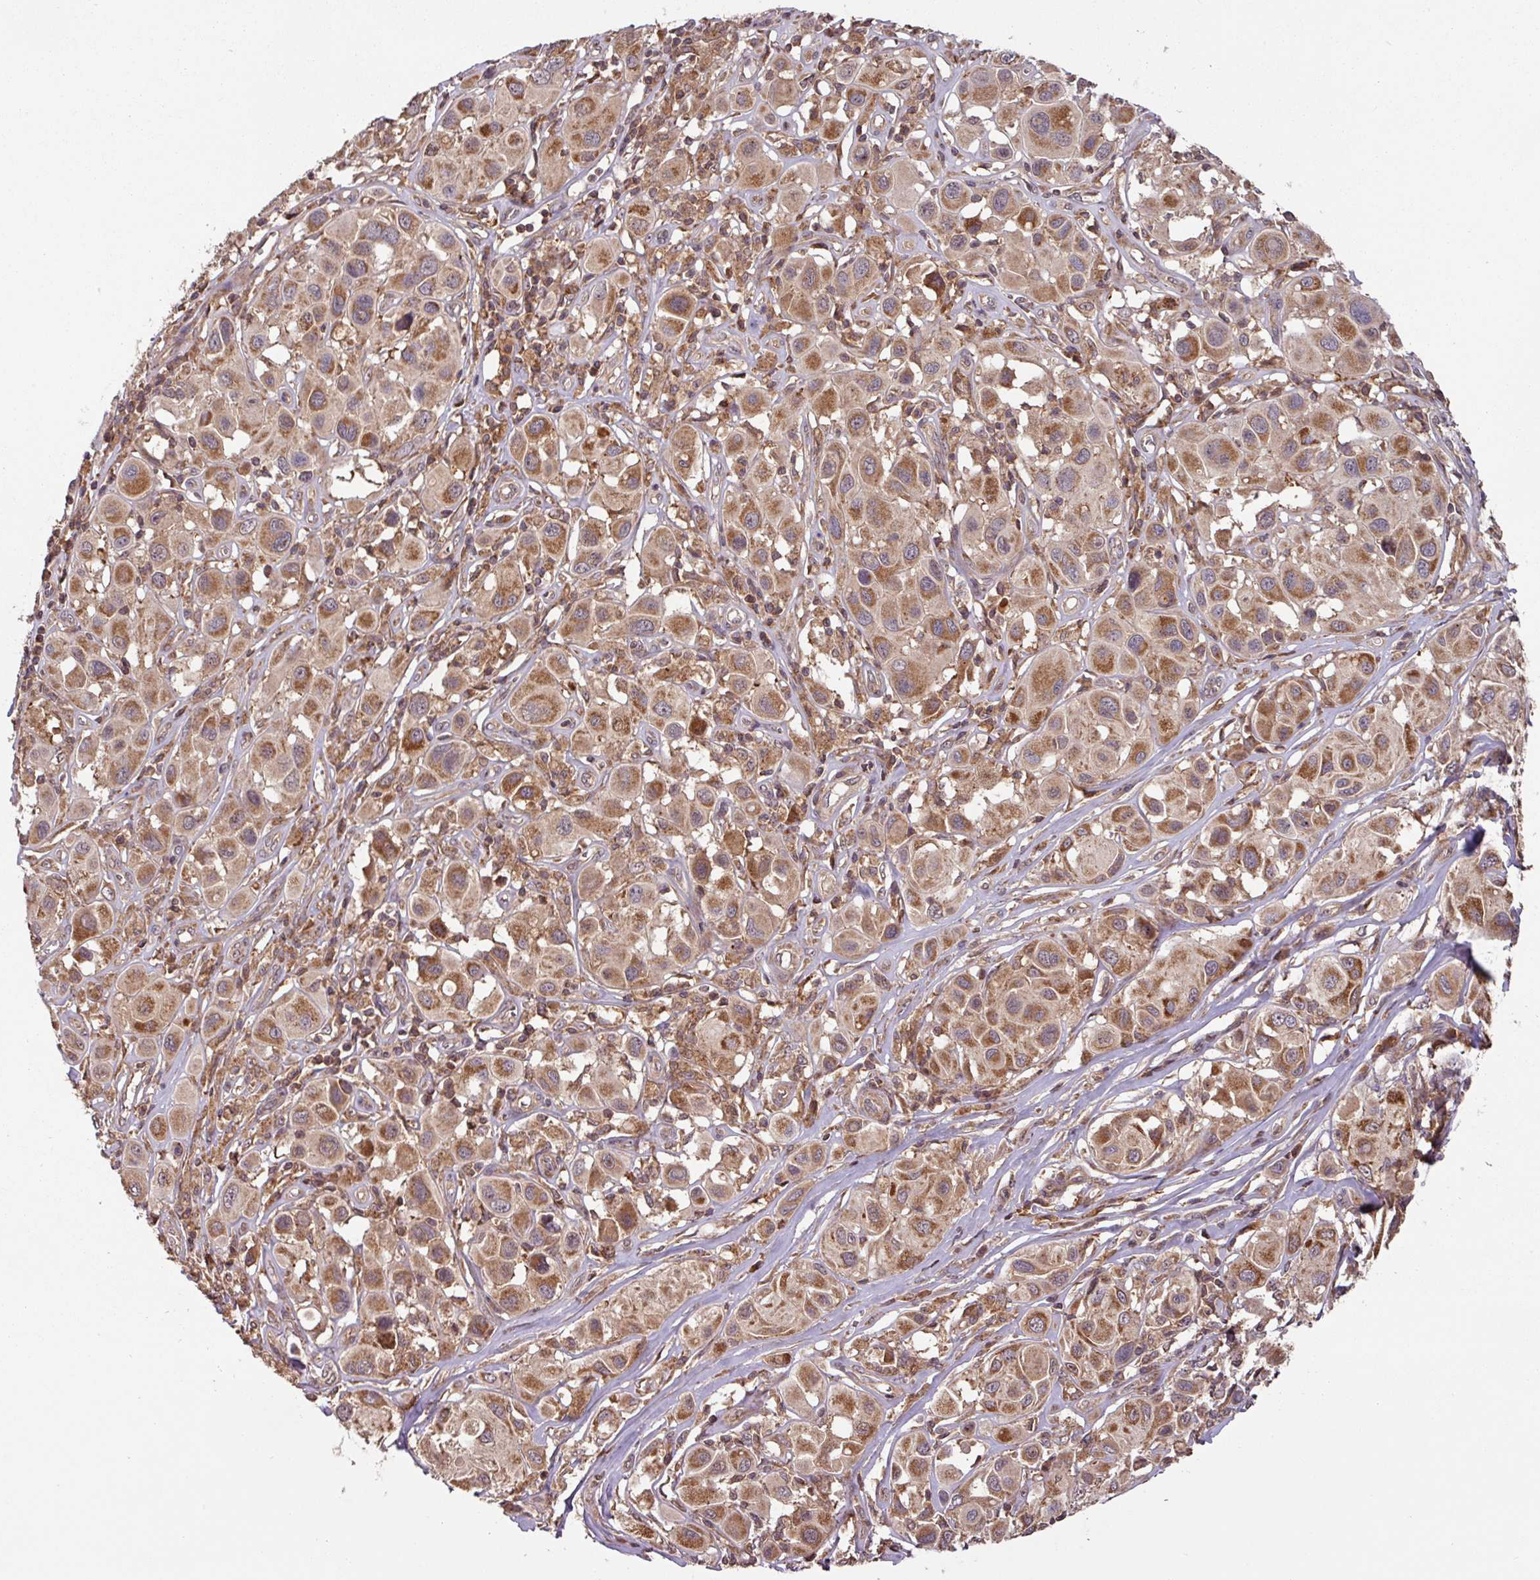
{"staining": {"intensity": "moderate", "quantity": ">75%", "location": "cytoplasmic/membranous"}, "tissue": "melanoma", "cell_type": "Tumor cells", "image_type": "cancer", "snomed": [{"axis": "morphology", "description": "Malignant melanoma, Metastatic site"}, {"axis": "topography", "description": "Skin"}], "caption": "Protein staining of melanoma tissue shows moderate cytoplasmic/membranous expression in approximately >75% of tumor cells. (Brightfield microscopy of DAB IHC at high magnification).", "gene": "MRRF", "patient": {"sex": "male", "age": 41}}